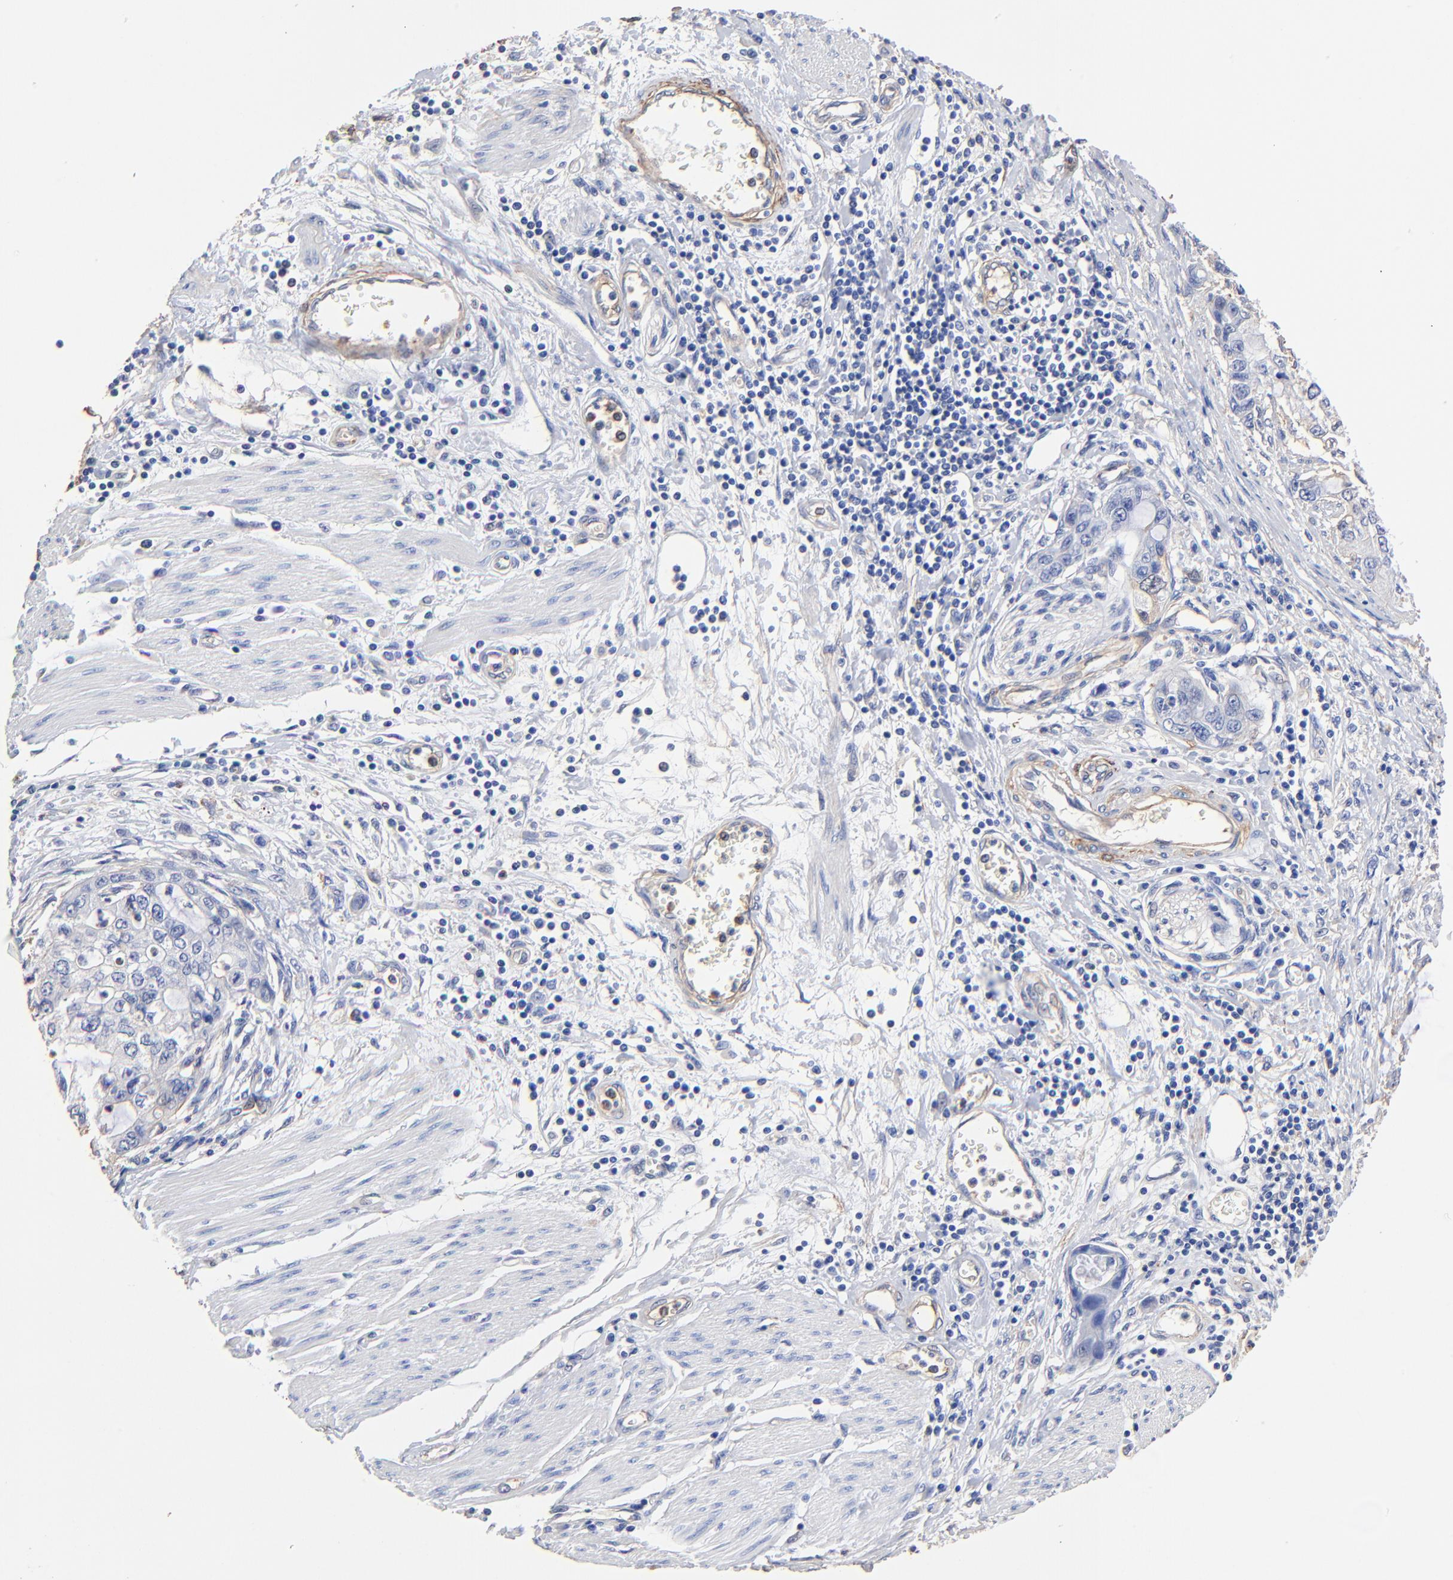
{"staining": {"intensity": "negative", "quantity": "none", "location": "none"}, "tissue": "stomach cancer", "cell_type": "Tumor cells", "image_type": "cancer", "snomed": [{"axis": "morphology", "description": "Adenocarcinoma, NOS"}, {"axis": "topography", "description": "Stomach, upper"}], "caption": "An IHC image of stomach cancer (adenocarcinoma) is shown. There is no staining in tumor cells of stomach cancer (adenocarcinoma). (DAB IHC, high magnification).", "gene": "TAGLN2", "patient": {"sex": "female", "age": 52}}